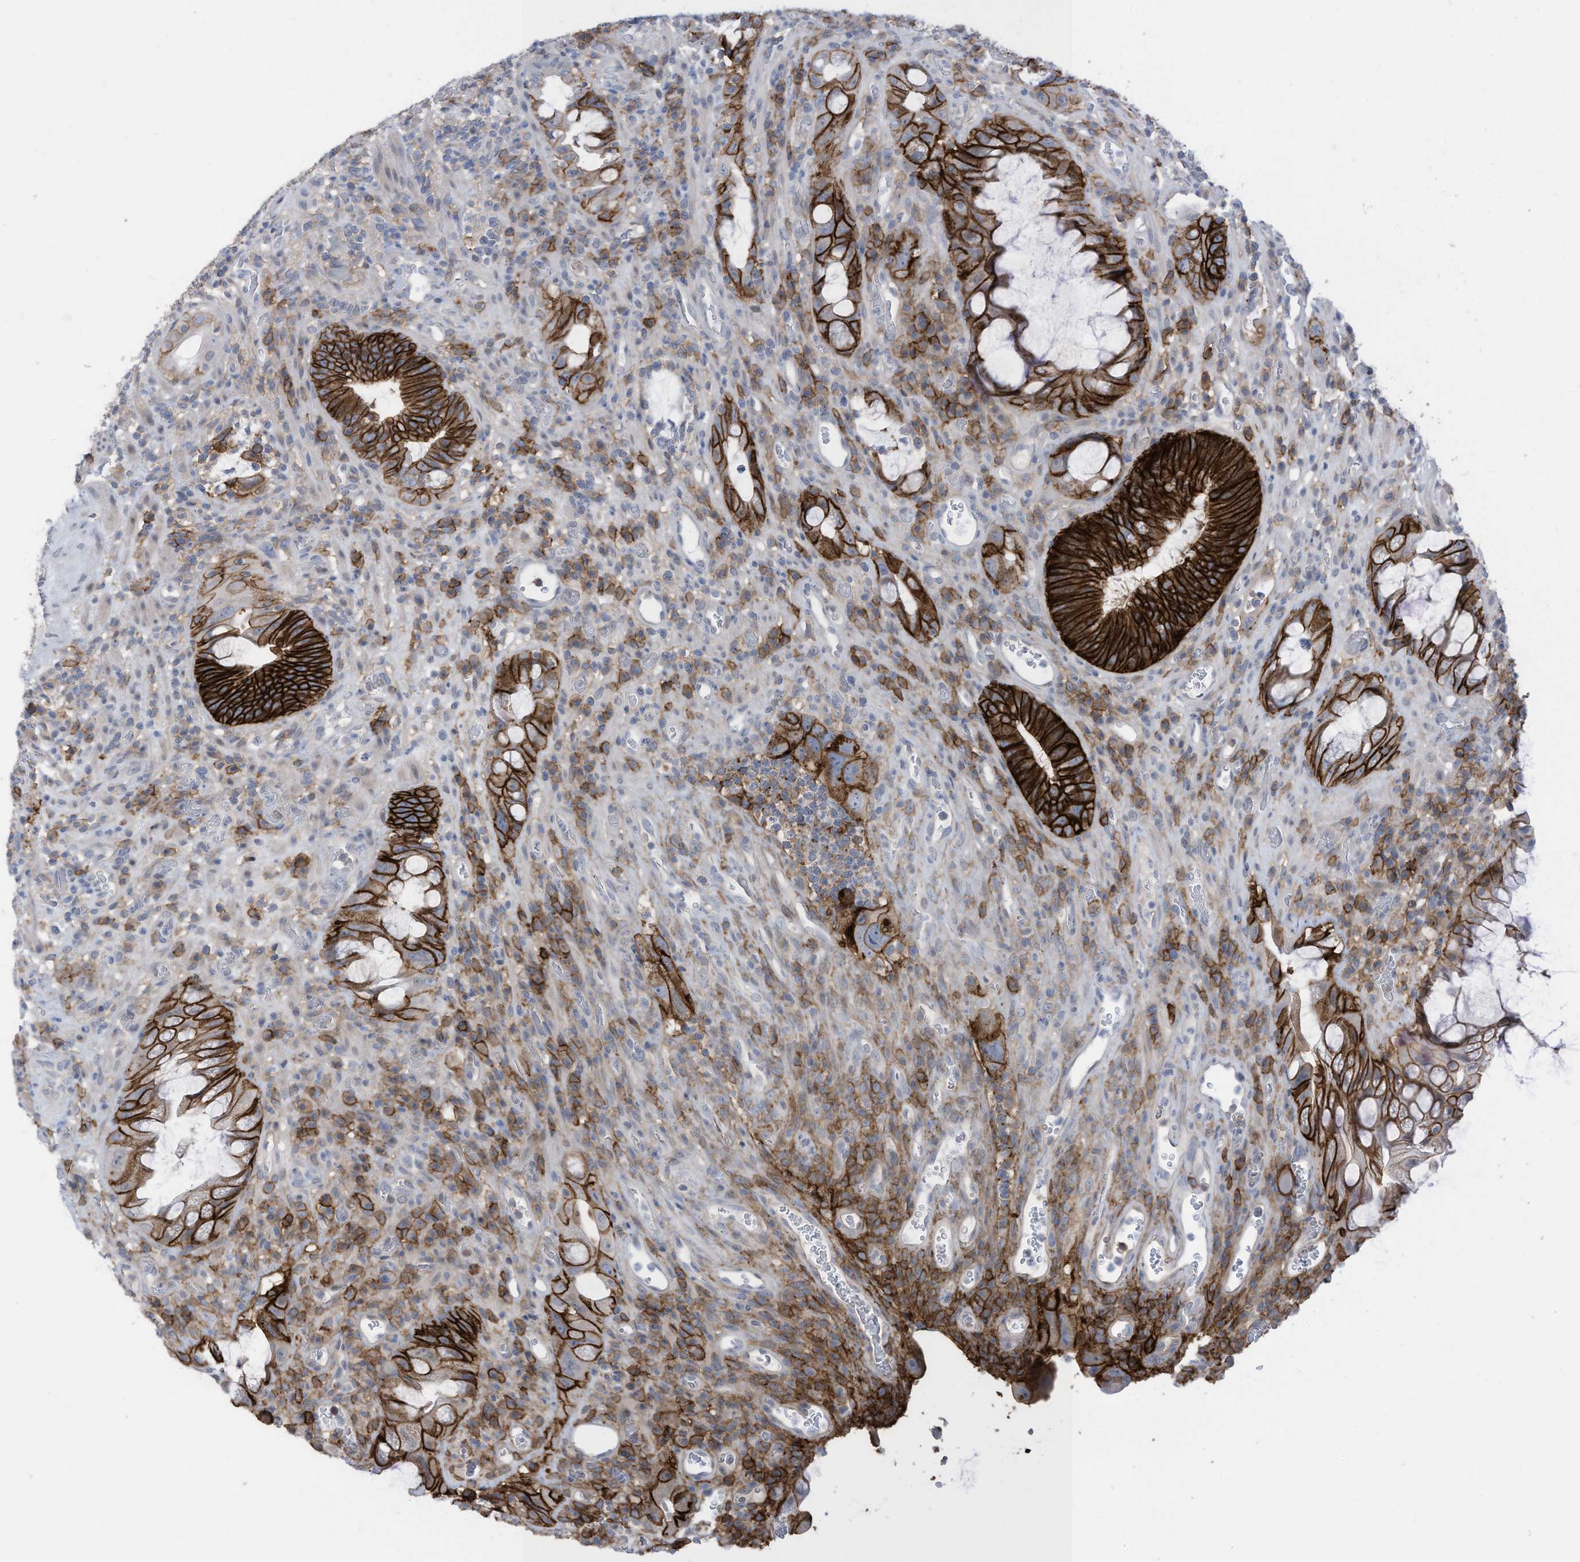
{"staining": {"intensity": "strong", "quantity": ">75%", "location": "cytoplasmic/membranous"}, "tissue": "colorectal cancer", "cell_type": "Tumor cells", "image_type": "cancer", "snomed": [{"axis": "morphology", "description": "Adenocarcinoma, NOS"}, {"axis": "topography", "description": "Rectum"}], "caption": "The histopathology image exhibits staining of colorectal cancer, revealing strong cytoplasmic/membranous protein expression (brown color) within tumor cells. The protein of interest is stained brown, and the nuclei are stained in blue (DAB IHC with brightfield microscopy, high magnification).", "gene": "SLC1A5", "patient": {"sex": "male", "age": 59}}